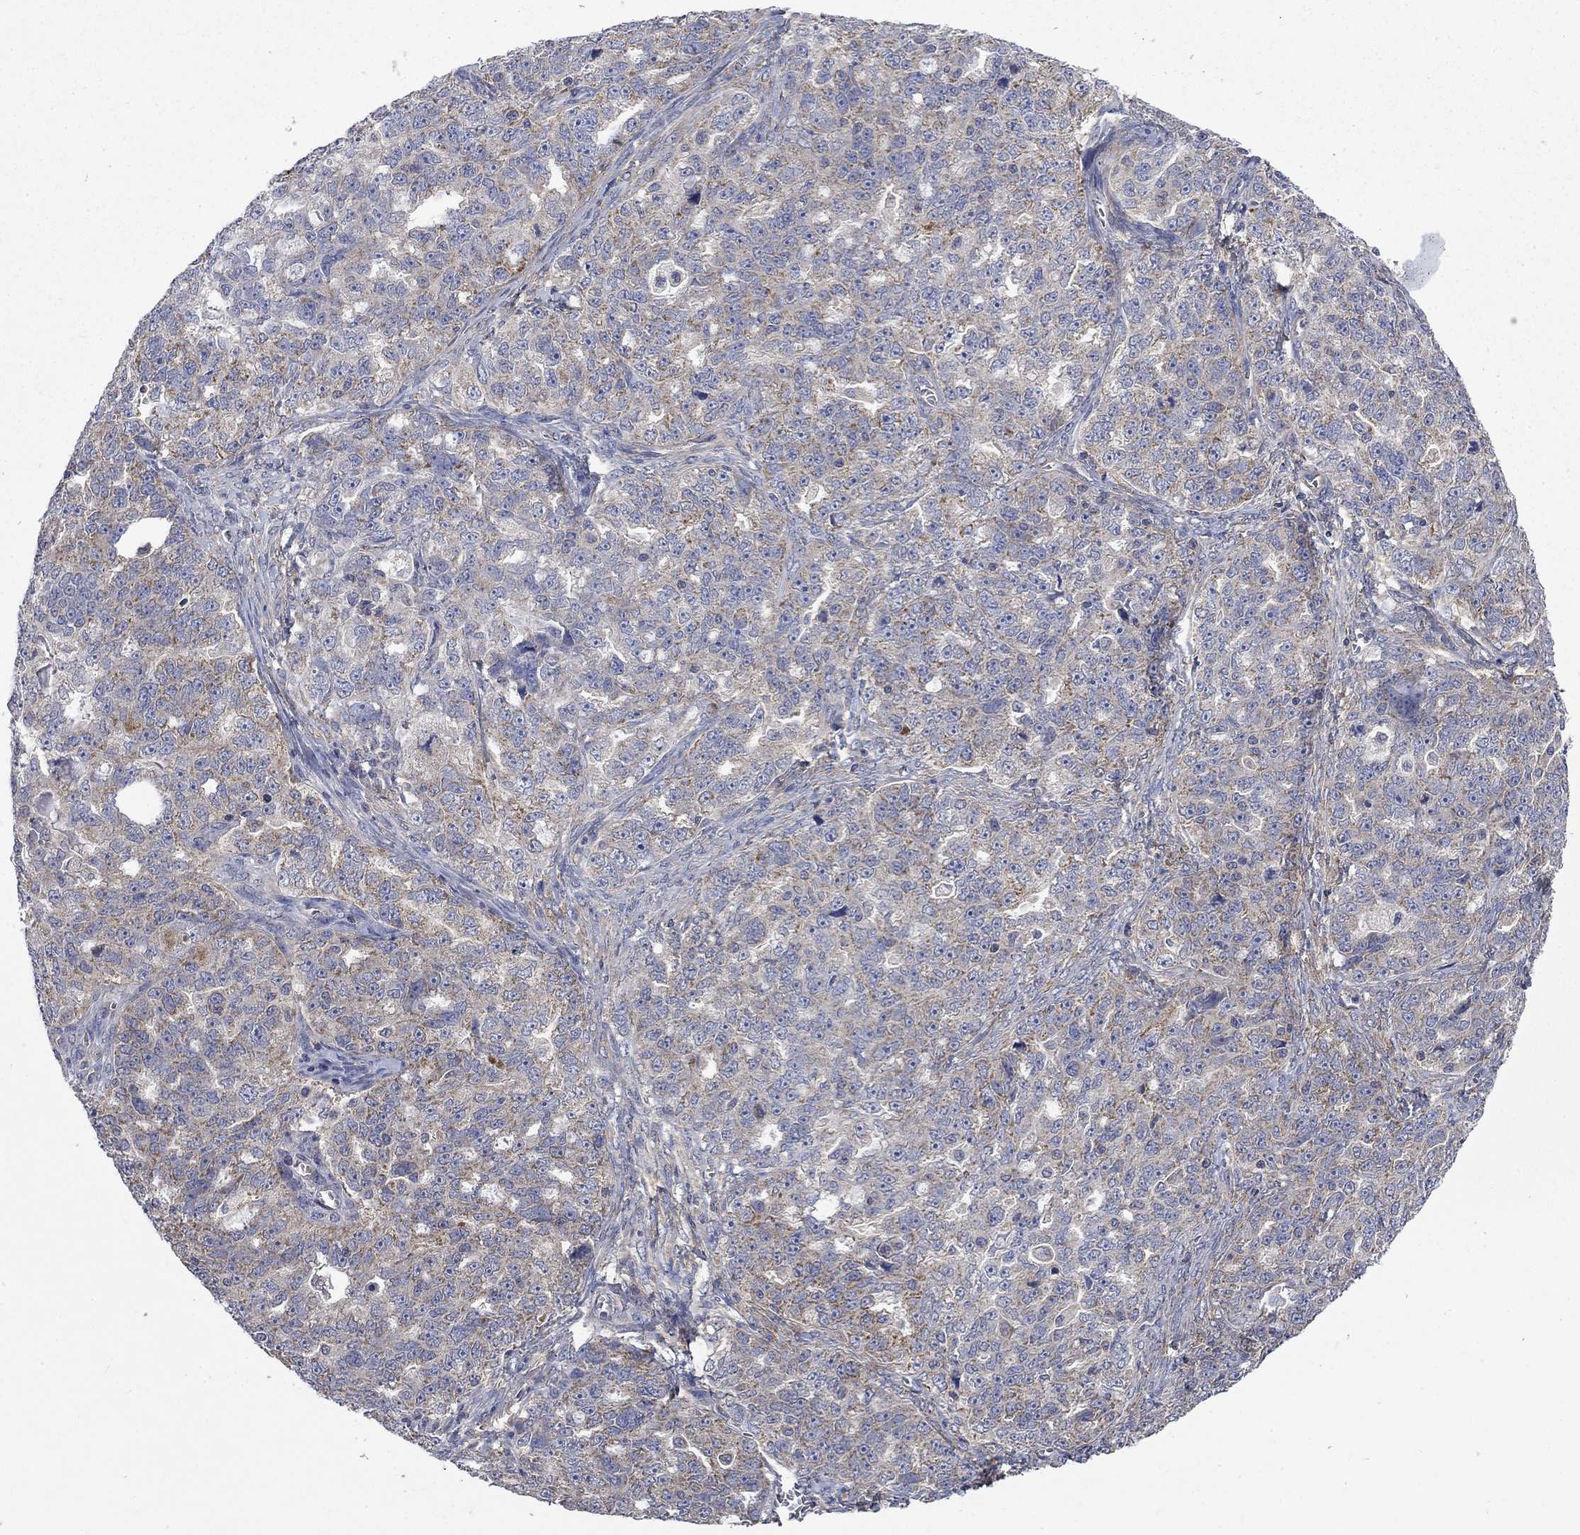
{"staining": {"intensity": "strong", "quantity": "<25%", "location": "cytoplasmic/membranous"}, "tissue": "ovarian cancer", "cell_type": "Tumor cells", "image_type": "cancer", "snomed": [{"axis": "morphology", "description": "Cystadenocarcinoma, serous, NOS"}, {"axis": "topography", "description": "Ovary"}], "caption": "Strong cytoplasmic/membranous protein expression is seen in approximately <25% of tumor cells in ovarian serous cystadenocarcinoma.", "gene": "HSPA12A", "patient": {"sex": "female", "age": 51}}